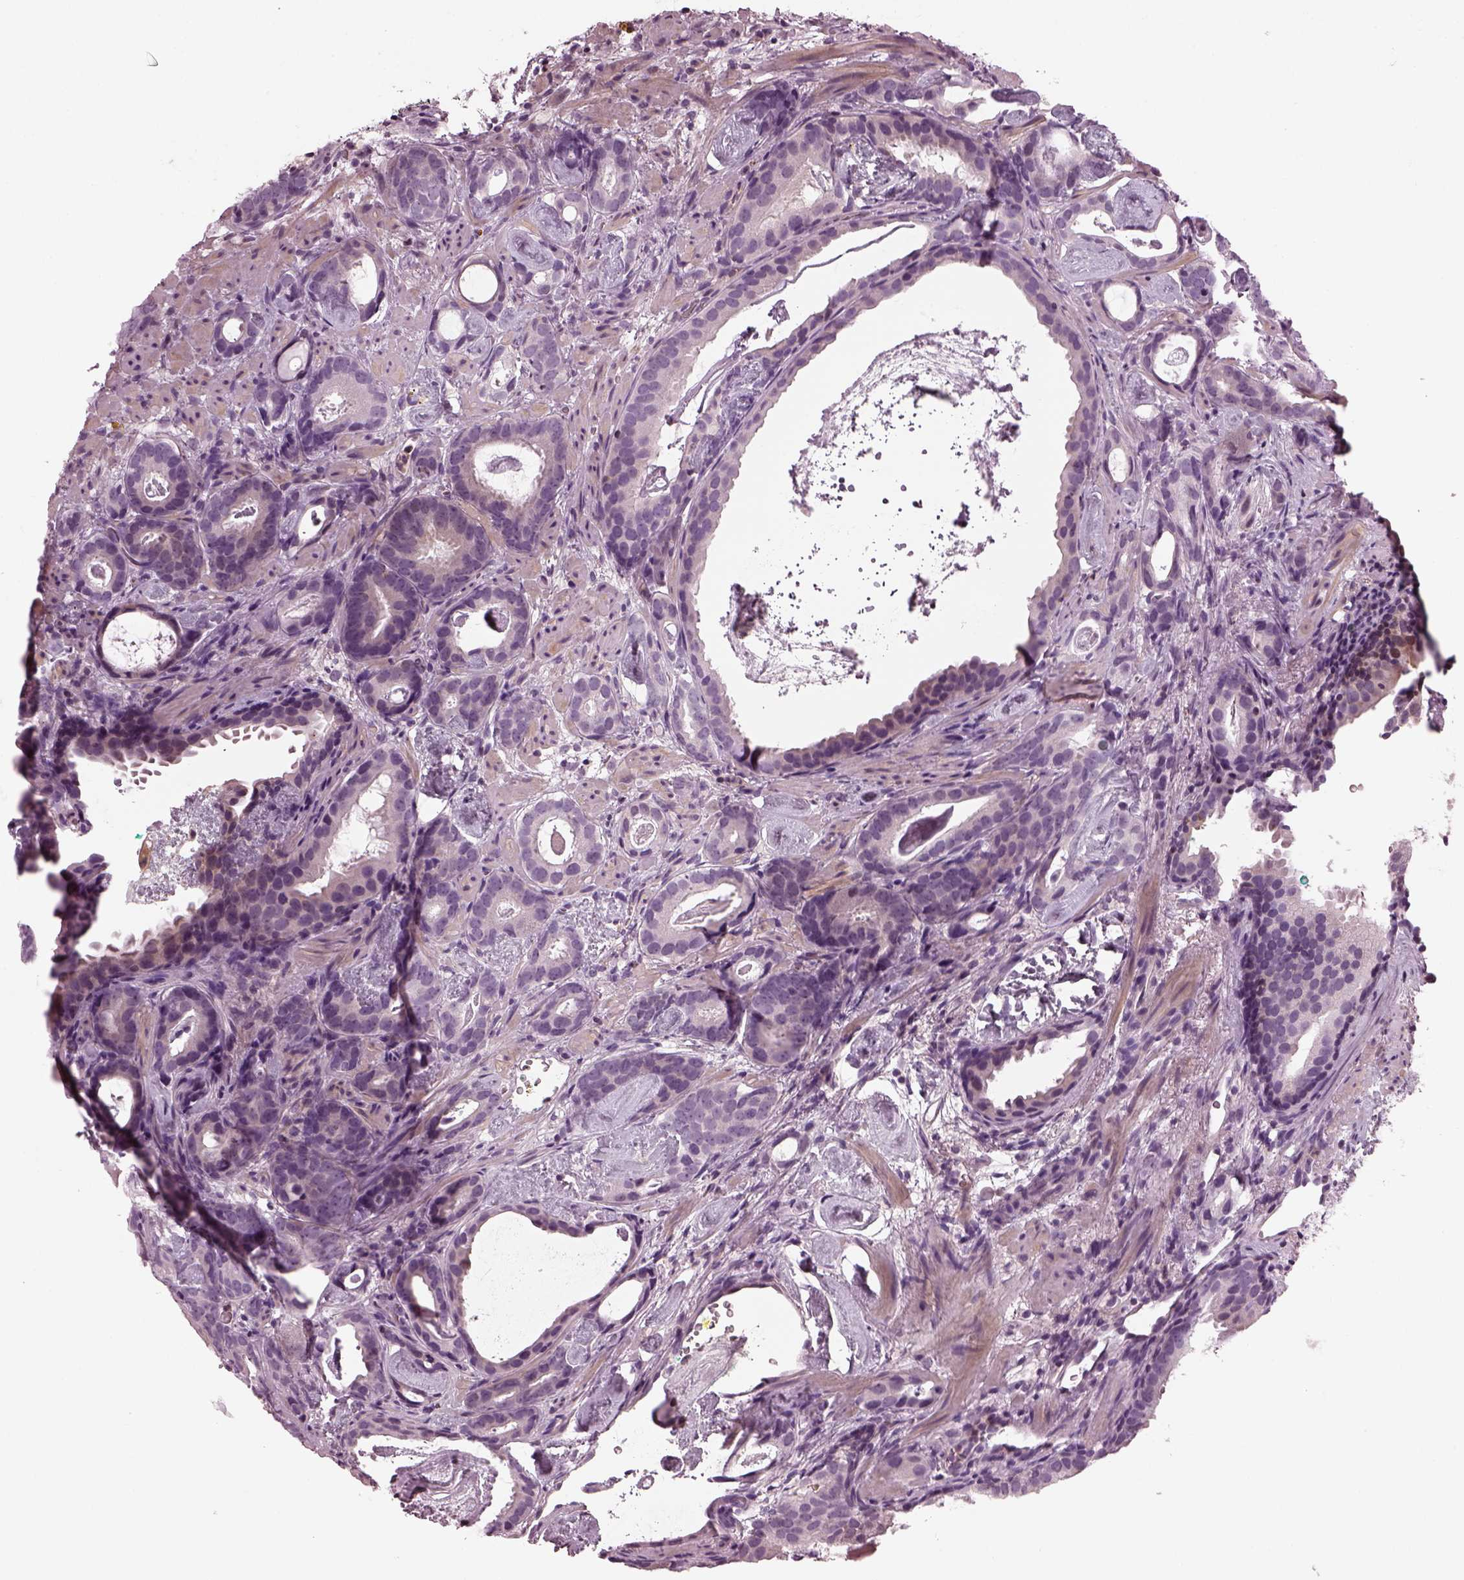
{"staining": {"intensity": "negative", "quantity": "none", "location": "none"}, "tissue": "prostate cancer", "cell_type": "Tumor cells", "image_type": "cancer", "snomed": [{"axis": "morphology", "description": "Adenocarcinoma, Low grade"}, {"axis": "topography", "description": "Prostate and seminal vesicle, NOS"}], "caption": "An immunohistochemistry (IHC) histopathology image of prostate cancer (adenocarcinoma (low-grade)) is shown. There is no staining in tumor cells of prostate cancer (adenocarcinoma (low-grade)).", "gene": "BFSP1", "patient": {"sex": "male", "age": 71}}